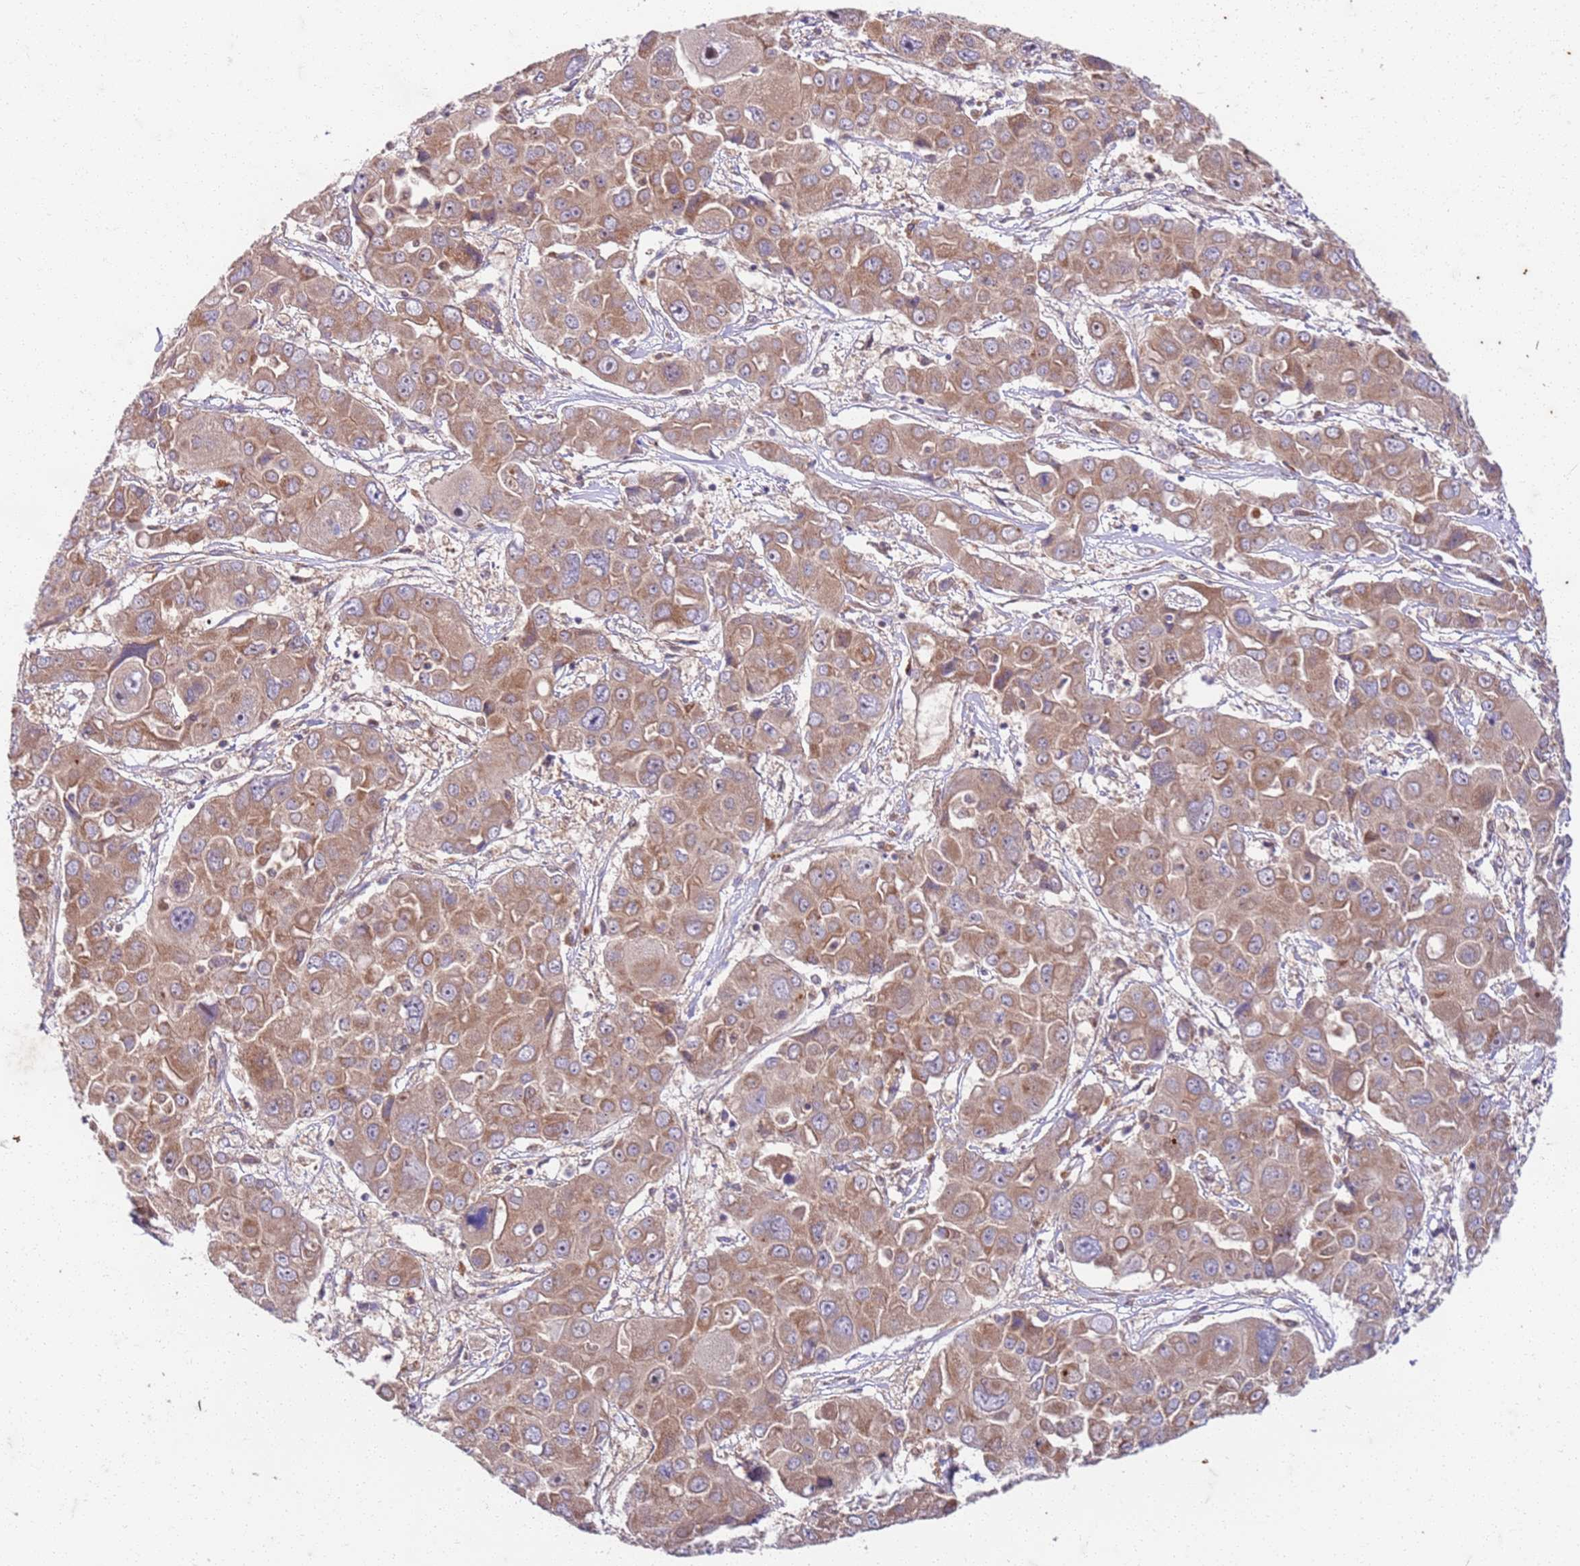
{"staining": {"intensity": "moderate", "quantity": ">75%", "location": "cytoplasmic/membranous"}, "tissue": "liver cancer", "cell_type": "Tumor cells", "image_type": "cancer", "snomed": [{"axis": "morphology", "description": "Cholangiocarcinoma"}, {"axis": "topography", "description": "Liver"}], "caption": "Protein staining shows moderate cytoplasmic/membranous expression in approximately >75% of tumor cells in liver cholangiocarcinoma.", "gene": "OSBP", "patient": {"sex": "male", "age": 67}}